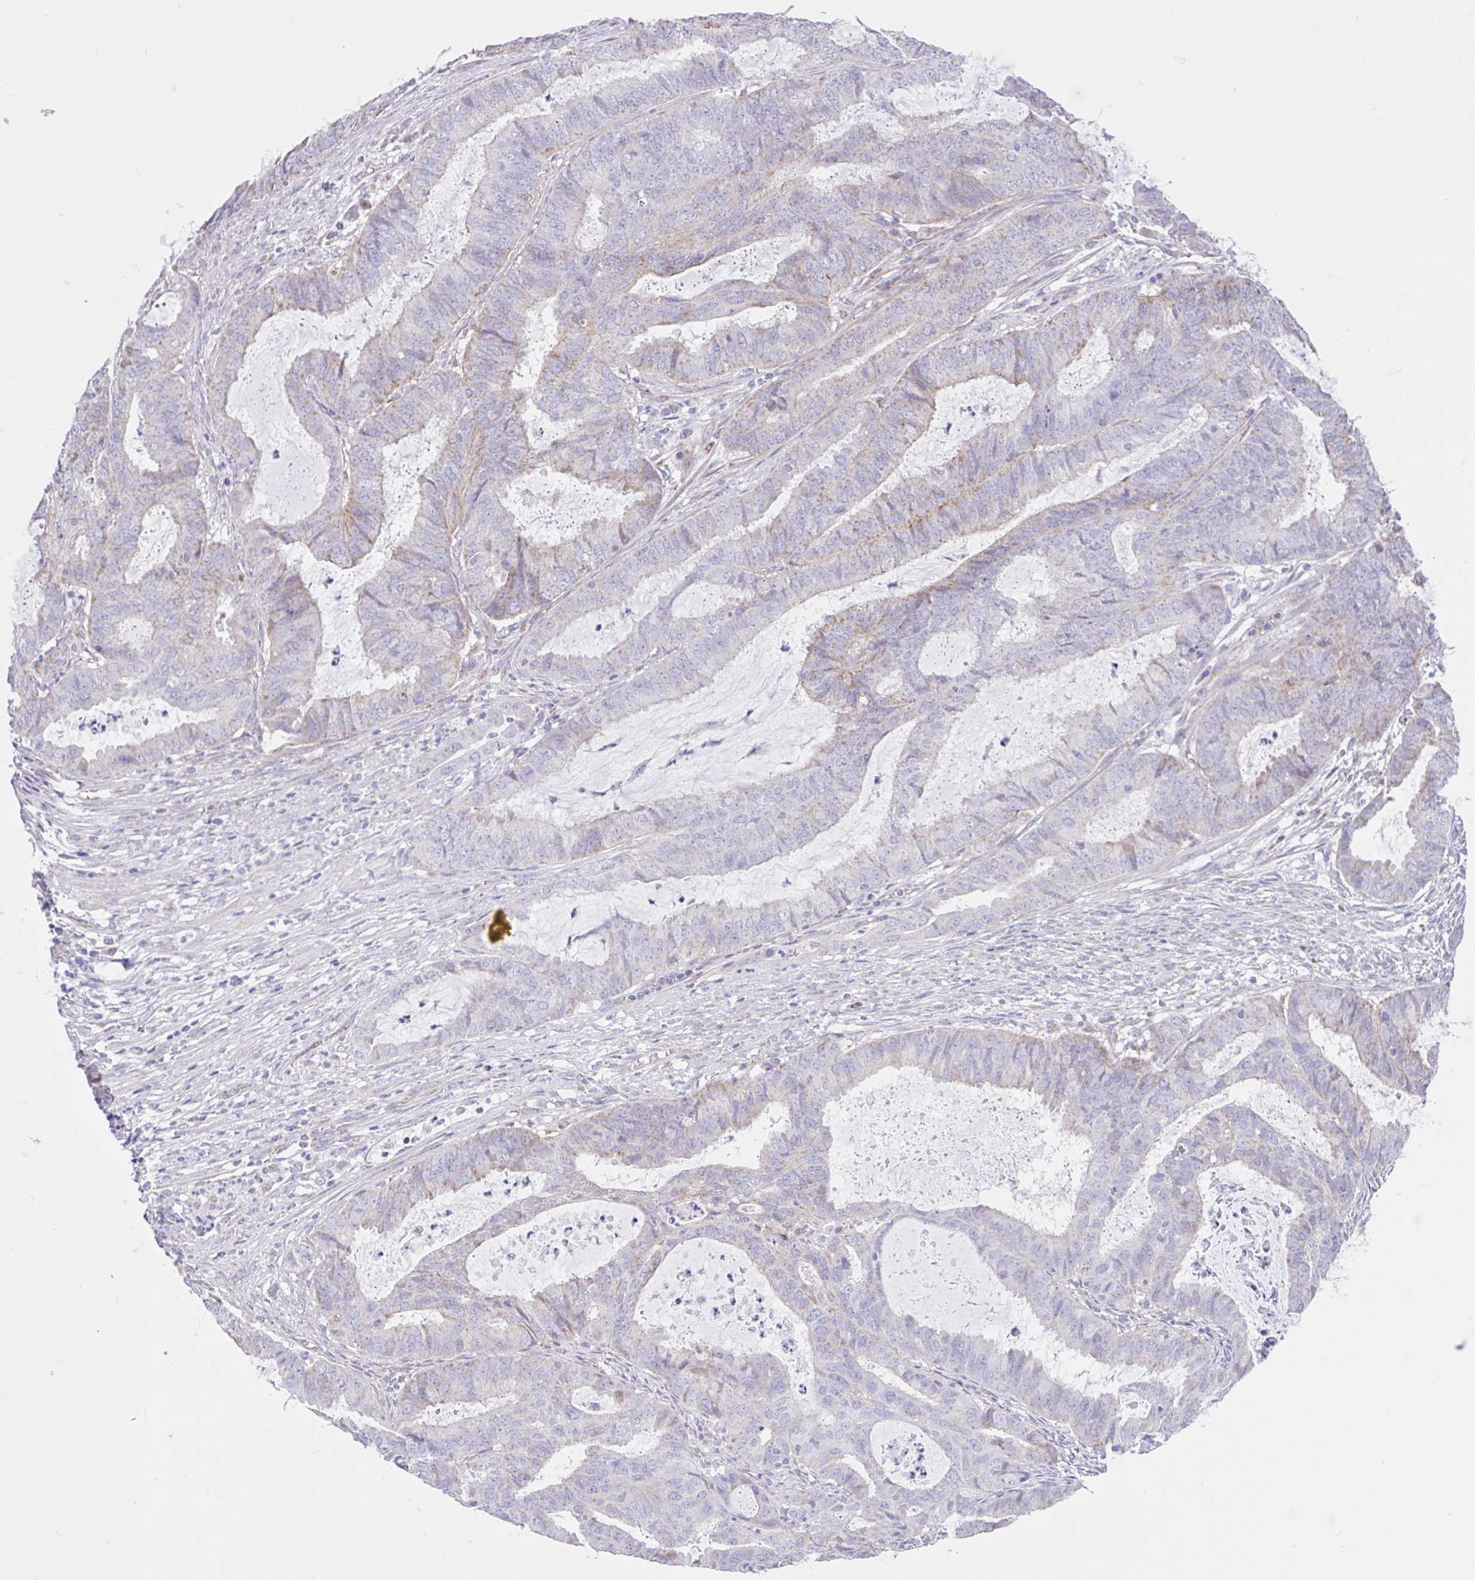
{"staining": {"intensity": "weak", "quantity": "<25%", "location": "cytoplasmic/membranous"}, "tissue": "endometrial cancer", "cell_type": "Tumor cells", "image_type": "cancer", "snomed": [{"axis": "morphology", "description": "Adenocarcinoma, NOS"}, {"axis": "topography", "description": "Endometrium"}], "caption": "Immunohistochemical staining of human endometrial cancer (adenocarcinoma) shows no significant staining in tumor cells.", "gene": "NDUFS2", "patient": {"sex": "female", "age": 51}}